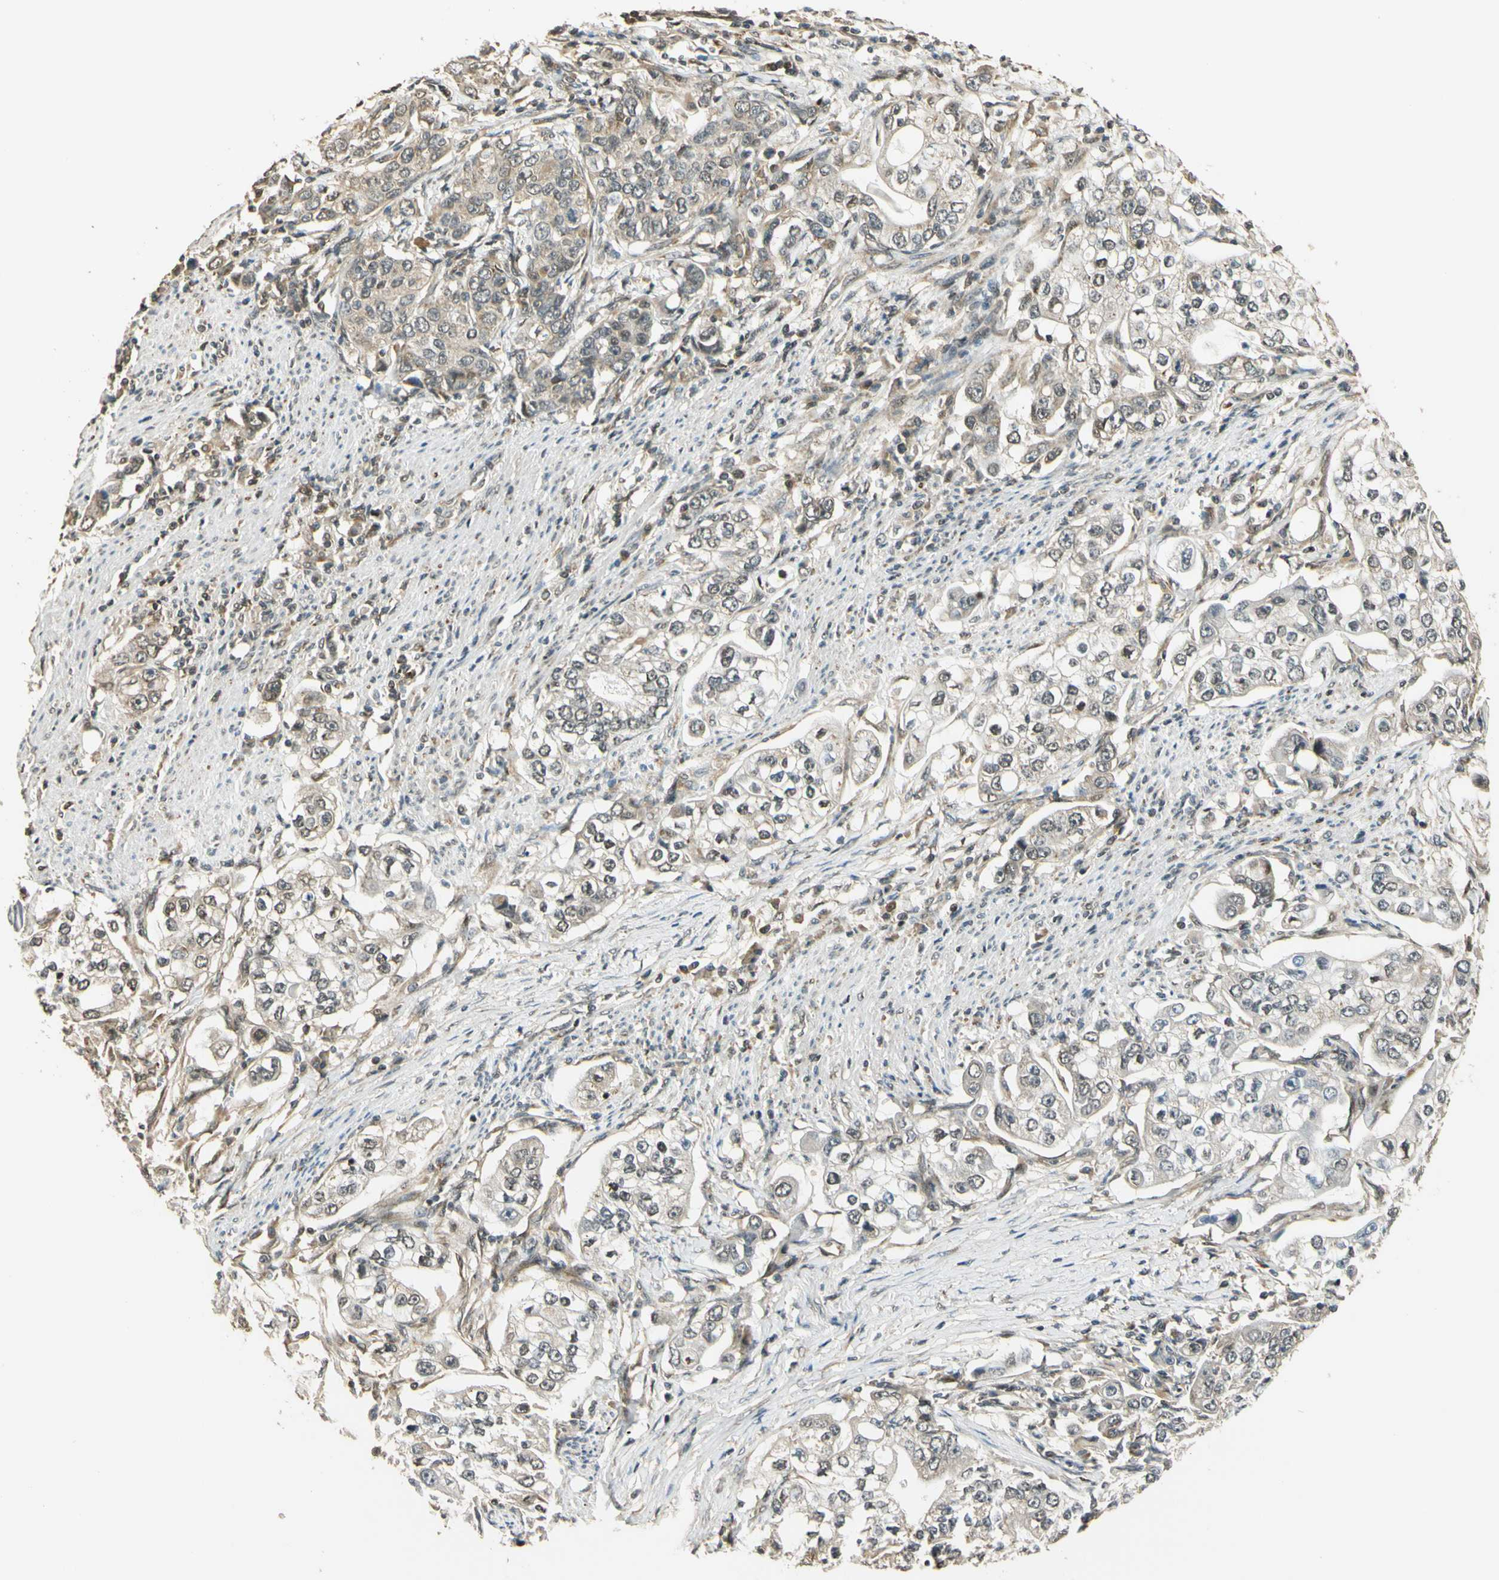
{"staining": {"intensity": "weak", "quantity": "<25%", "location": "cytoplasmic/membranous"}, "tissue": "stomach cancer", "cell_type": "Tumor cells", "image_type": "cancer", "snomed": [{"axis": "morphology", "description": "Adenocarcinoma, NOS"}, {"axis": "topography", "description": "Stomach, lower"}], "caption": "This is an immunohistochemistry micrograph of adenocarcinoma (stomach). There is no expression in tumor cells.", "gene": "LAMTOR1", "patient": {"sex": "female", "age": 72}}